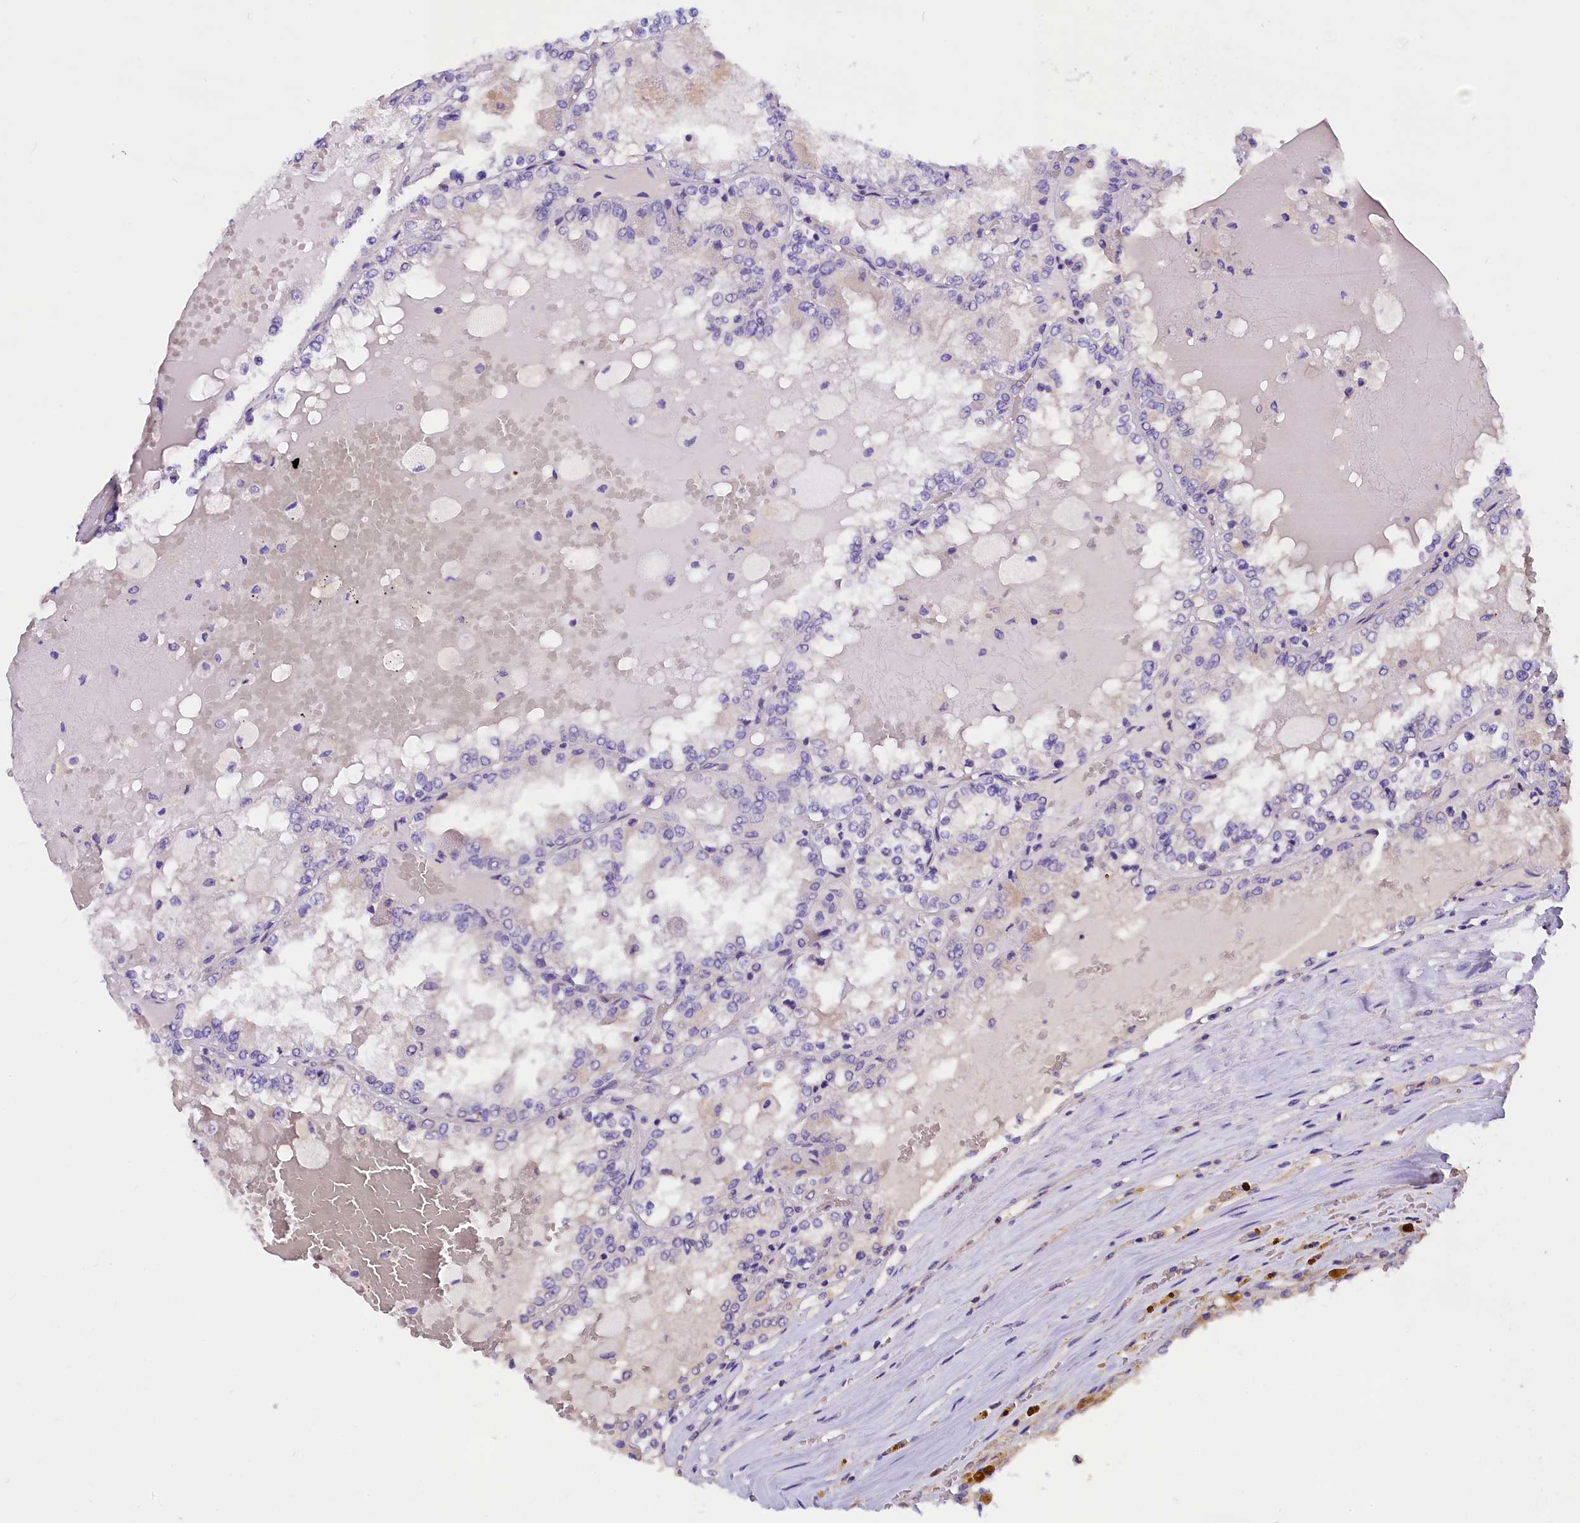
{"staining": {"intensity": "negative", "quantity": "none", "location": "none"}, "tissue": "renal cancer", "cell_type": "Tumor cells", "image_type": "cancer", "snomed": [{"axis": "morphology", "description": "Adenocarcinoma, NOS"}, {"axis": "topography", "description": "Kidney"}], "caption": "The image reveals no staining of tumor cells in adenocarcinoma (renal). Nuclei are stained in blue.", "gene": "AP3B2", "patient": {"sex": "female", "age": 56}}